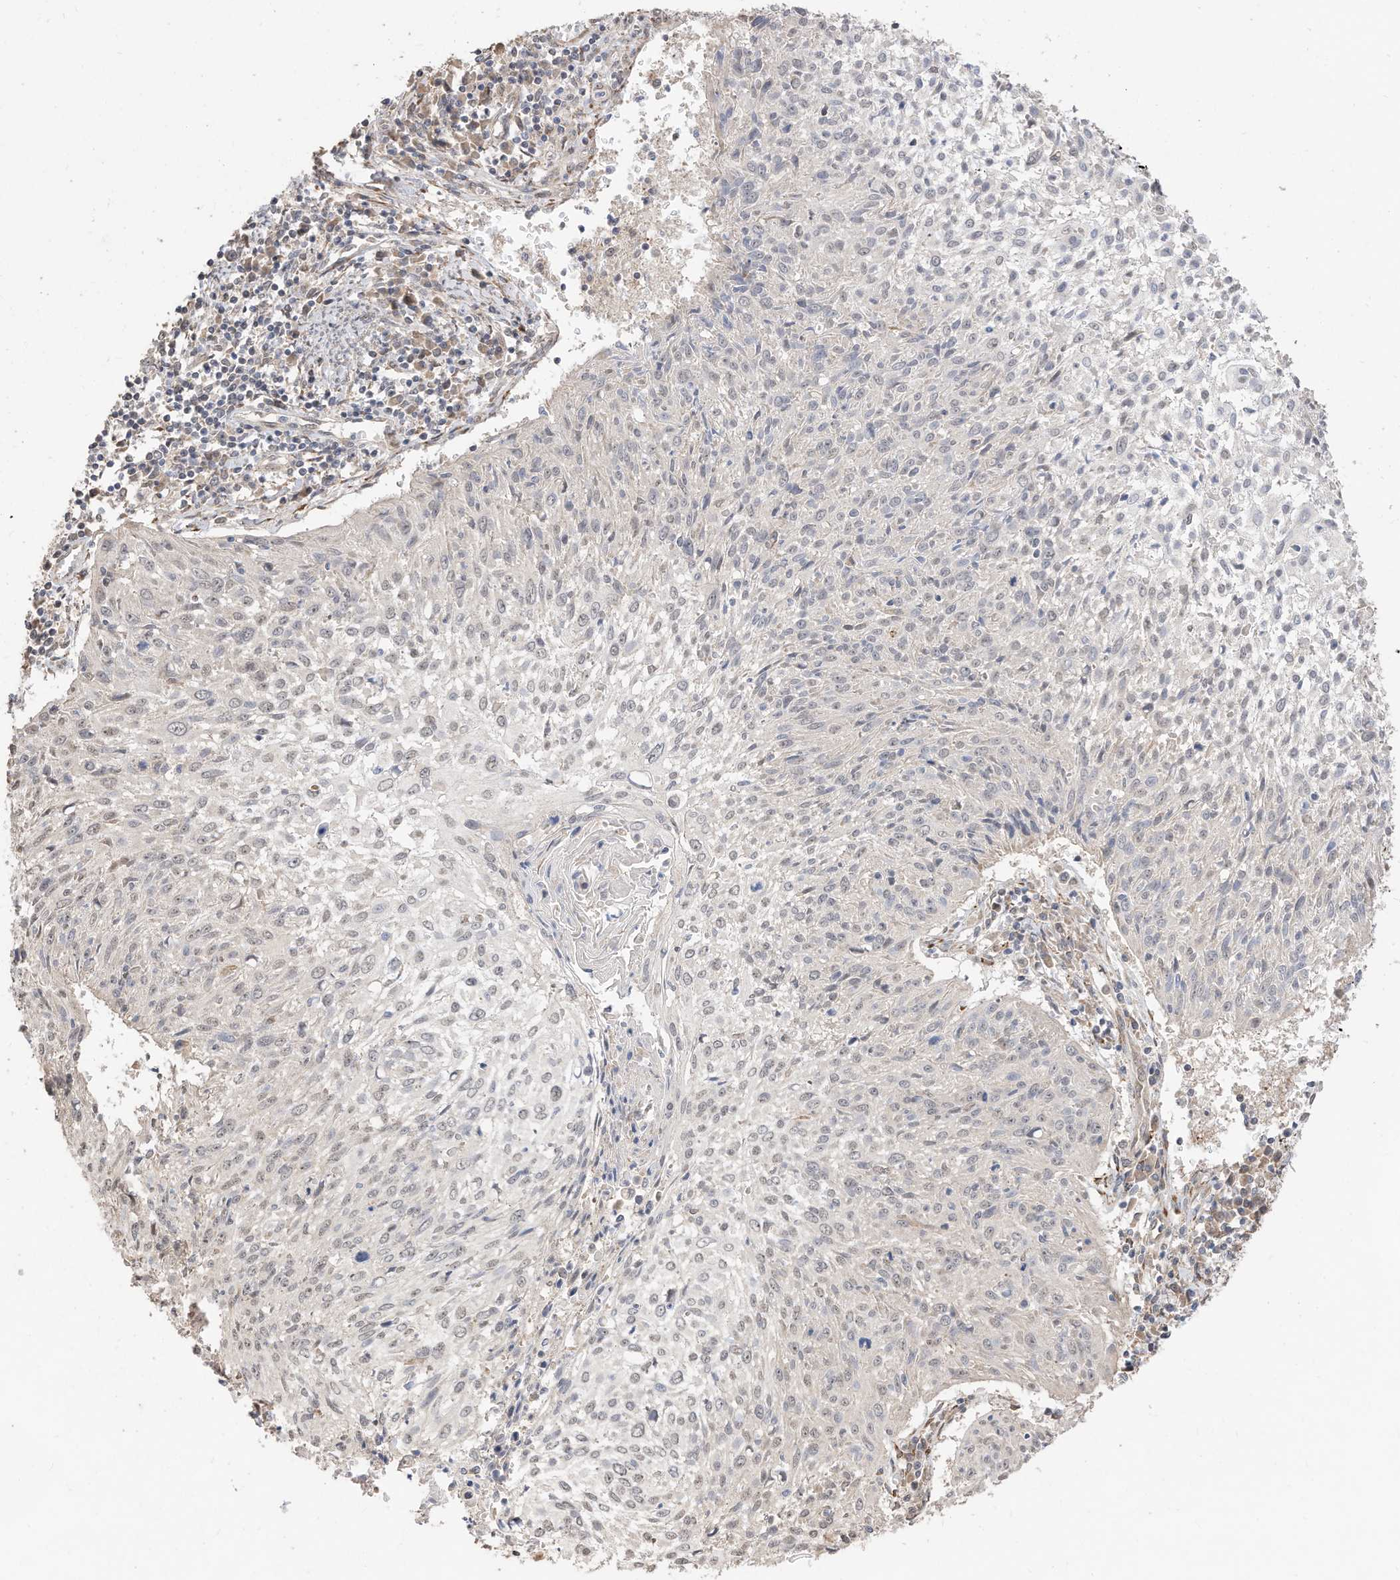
{"staining": {"intensity": "negative", "quantity": "none", "location": "none"}, "tissue": "cervical cancer", "cell_type": "Tumor cells", "image_type": "cancer", "snomed": [{"axis": "morphology", "description": "Squamous cell carcinoma, NOS"}, {"axis": "topography", "description": "Cervix"}], "caption": "Image shows no significant protein expression in tumor cells of cervical cancer (squamous cell carcinoma). (Stains: DAB (3,3'-diaminobenzidine) immunohistochemistry with hematoxylin counter stain, Microscopy: brightfield microscopy at high magnification).", "gene": "CAGE1", "patient": {"sex": "female", "age": 51}}